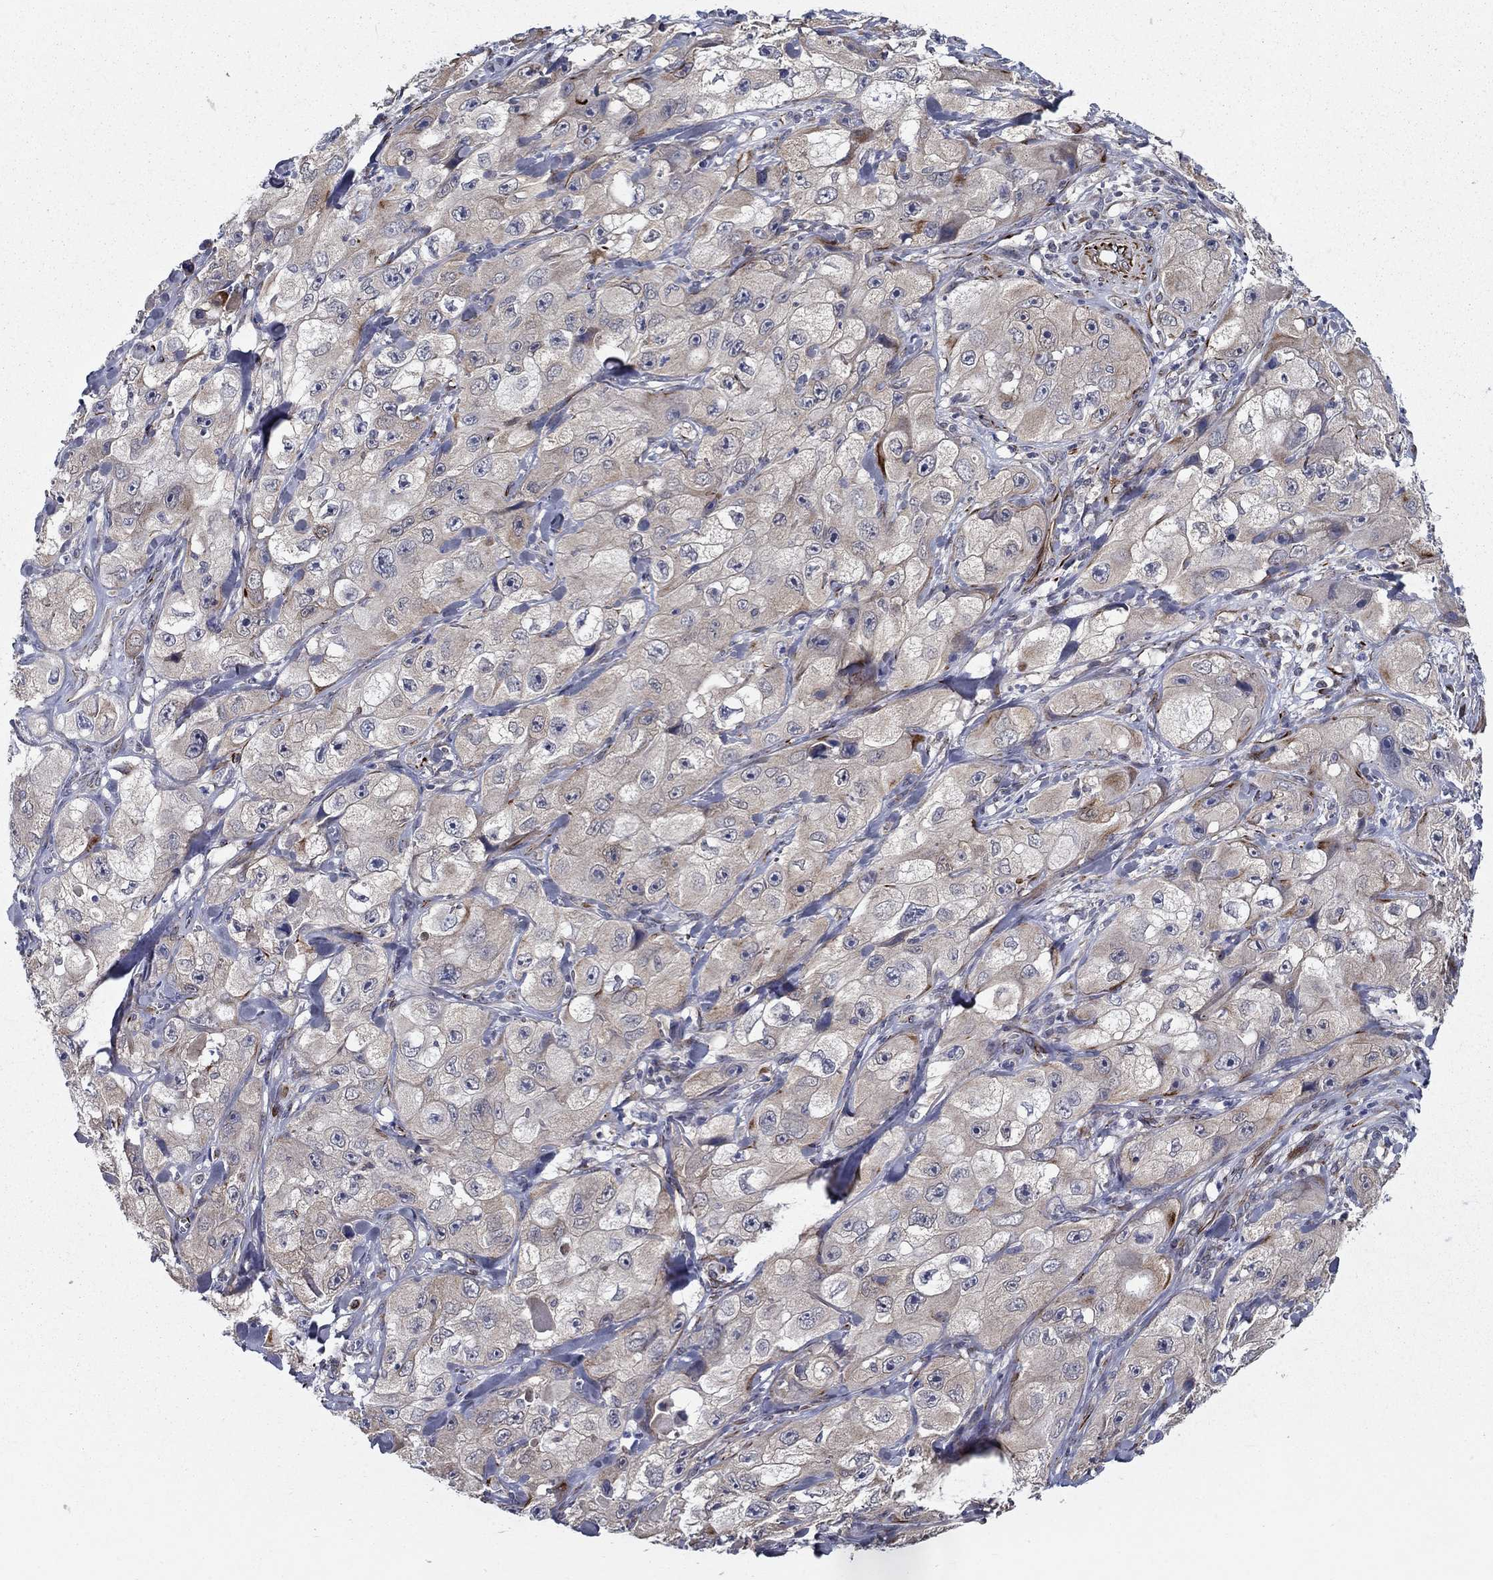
{"staining": {"intensity": "moderate", "quantity": "<25%", "location": "cytoplasmic/membranous"}, "tissue": "skin cancer", "cell_type": "Tumor cells", "image_type": "cancer", "snomed": [{"axis": "morphology", "description": "Squamous cell carcinoma, NOS"}, {"axis": "topography", "description": "Skin"}, {"axis": "topography", "description": "Subcutis"}], "caption": "Brown immunohistochemical staining in human squamous cell carcinoma (skin) demonstrates moderate cytoplasmic/membranous positivity in about <25% of tumor cells.", "gene": "LACTB2", "patient": {"sex": "male", "age": 73}}